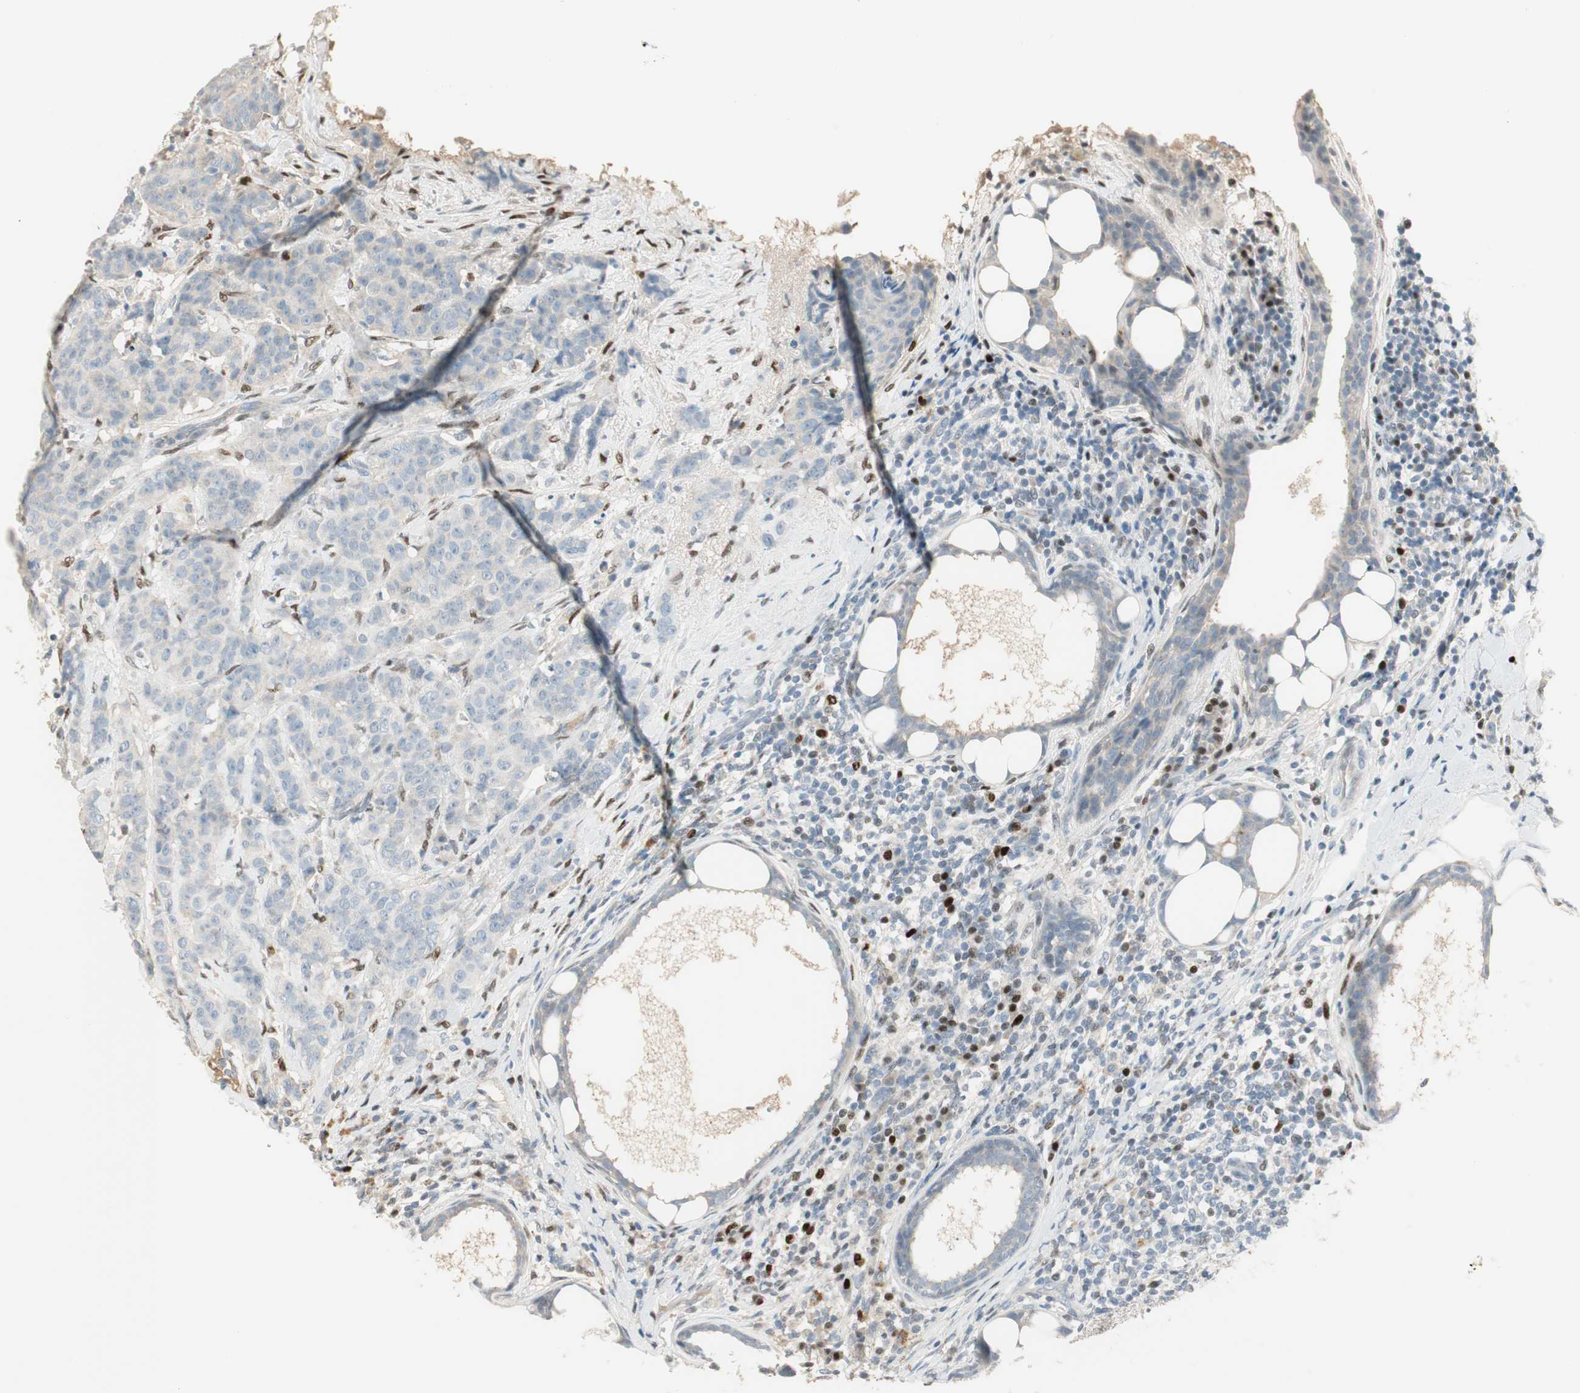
{"staining": {"intensity": "negative", "quantity": "none", "location": "none"}, "tissue": "breast cancer", "cell_type": "Tumor cells", "image_type": "cancer", "snomed": [{"axis": "morphology", "description": "Duct carcinoma"}, {"axis": "topography", "description": "Breast"}], "caption": "Immunohistochemical staining of breast cancer reveals no significant expression in tumor cells.", "gene": "RUNX2", "patient": {"sex": "female", "age": 40}}